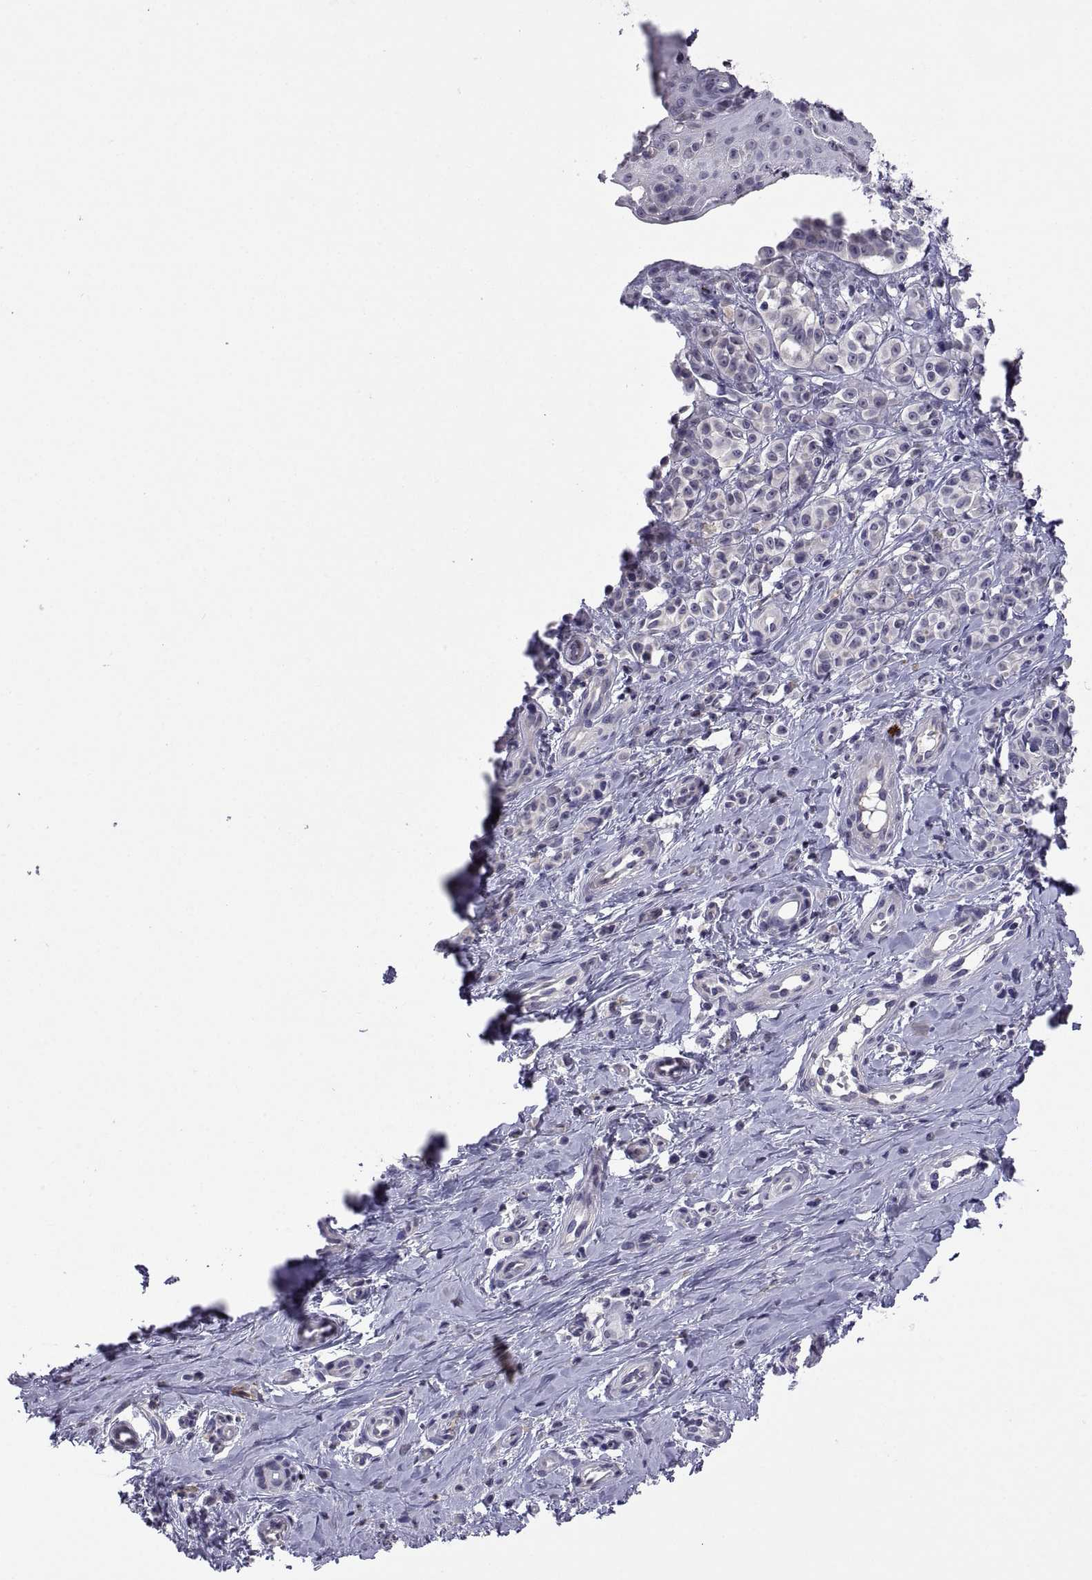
{"staining": {"intensity": "negative", "quantity": "none", "location": "none"}, "tissue": "melanoma", "cell_type": "Tumor cells", "image_type": "cancer", "snomed": [{"axis": "morphology", "description": "Malignant melanoma, NOS"}, {"axis": "topography", "description": "Skin"}], "caption": "High power microscopy photomicrograph of an immunohistochemistry (IHC) micrograph of malignant melanoma, revealing no significant positivity in tumor cells.", "gene": "MS4A1", "patient": {"sex": "female", "age": 76}}